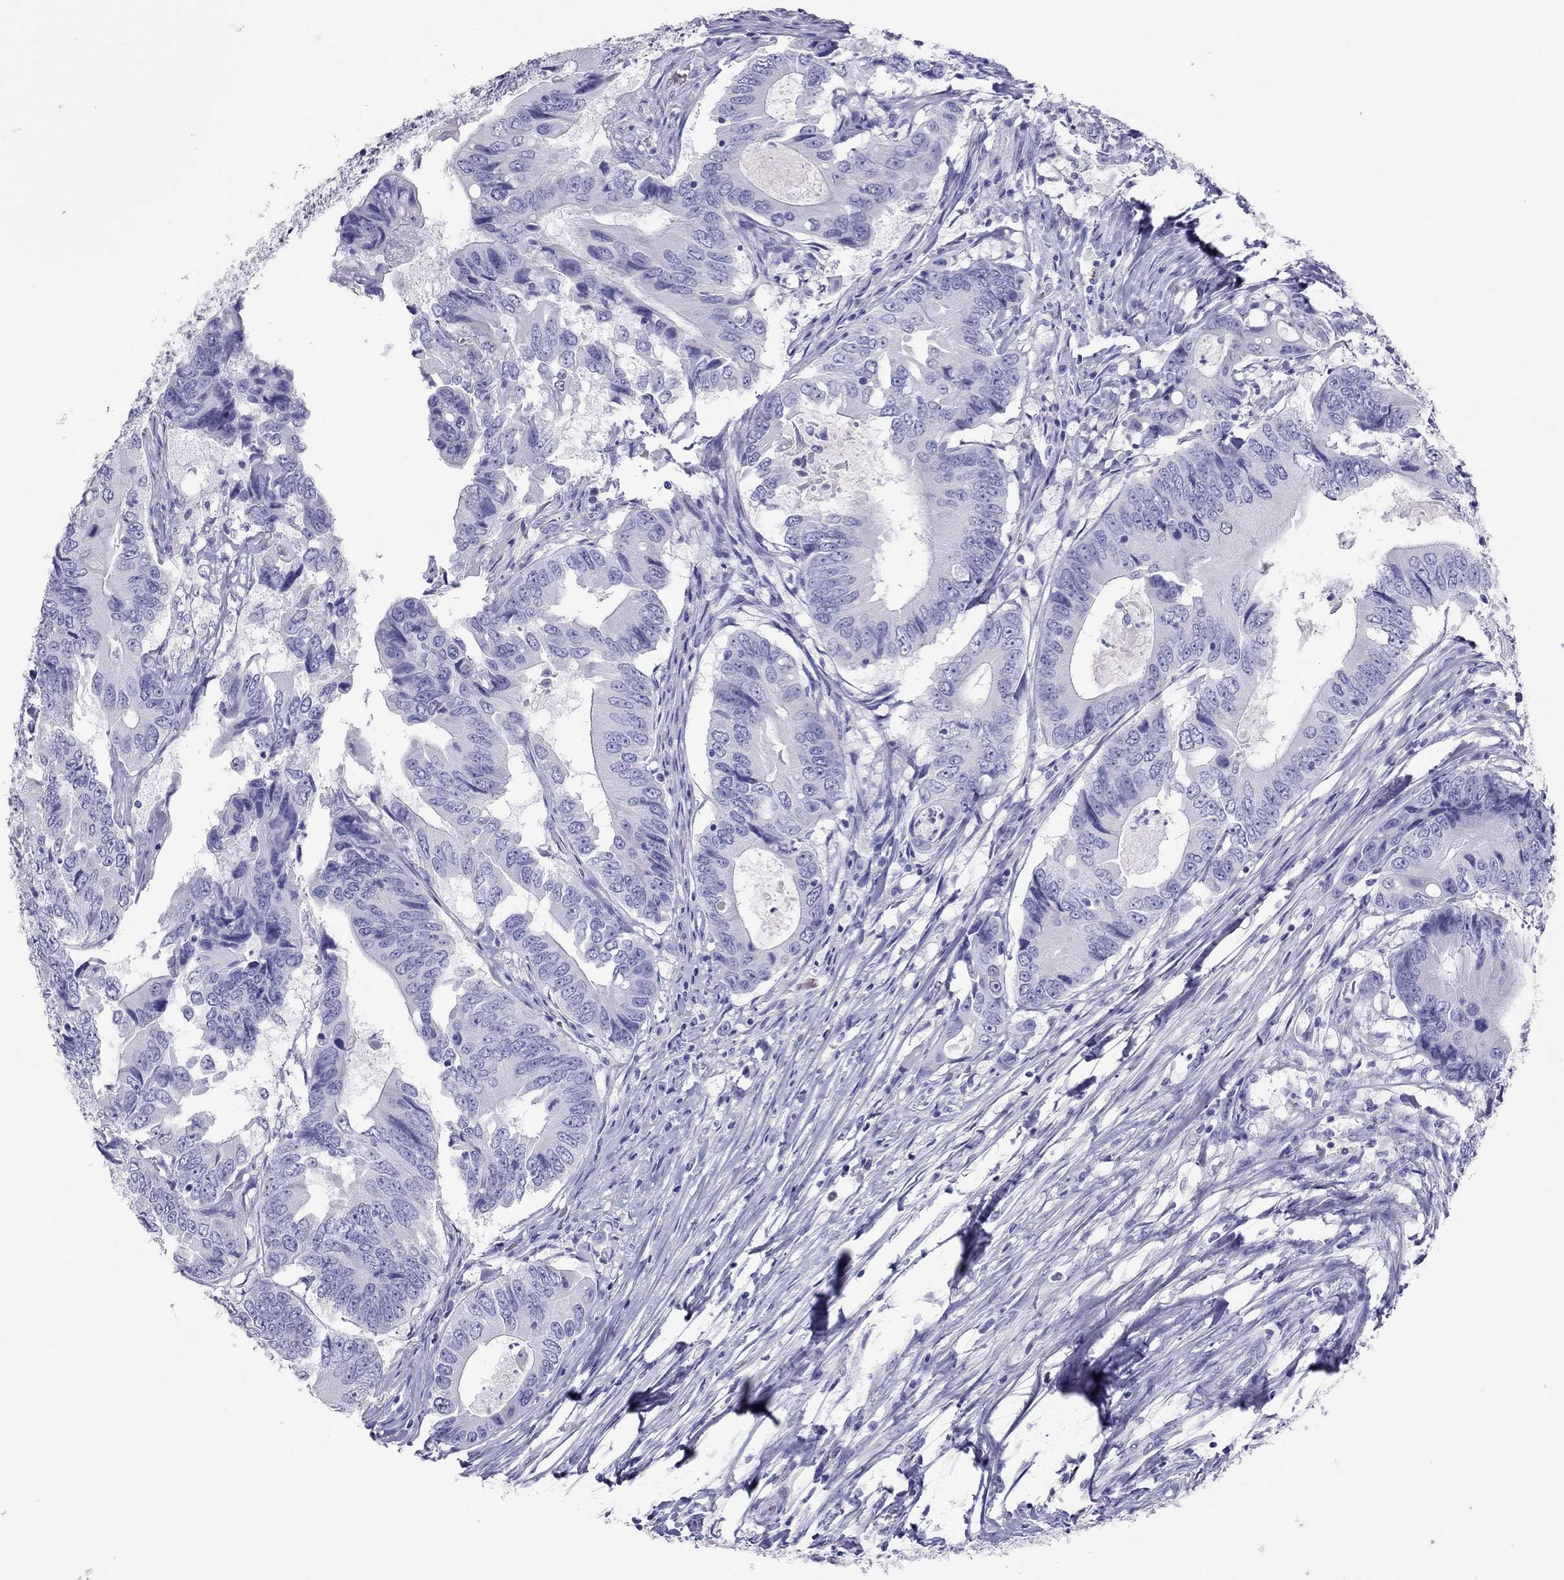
{"staining": {"intensity": "negative", "quantity": "none", "location": "none"}, "tissue": "colorectal cancer", "cell_type": "Tumor cells", "image_type": "cancer", "snomed": [{"axis": "morphology", "description": "Adenocarcinoma, NOS"}, {"axis": "topography", "description": "Colon"}], "caption": "Colorectal cancer stained for a protein using immunohistochemistry reveals no positivity tumor cells.", "gene": "TSHB", "patient": {"sex": "female", "age": 90}}